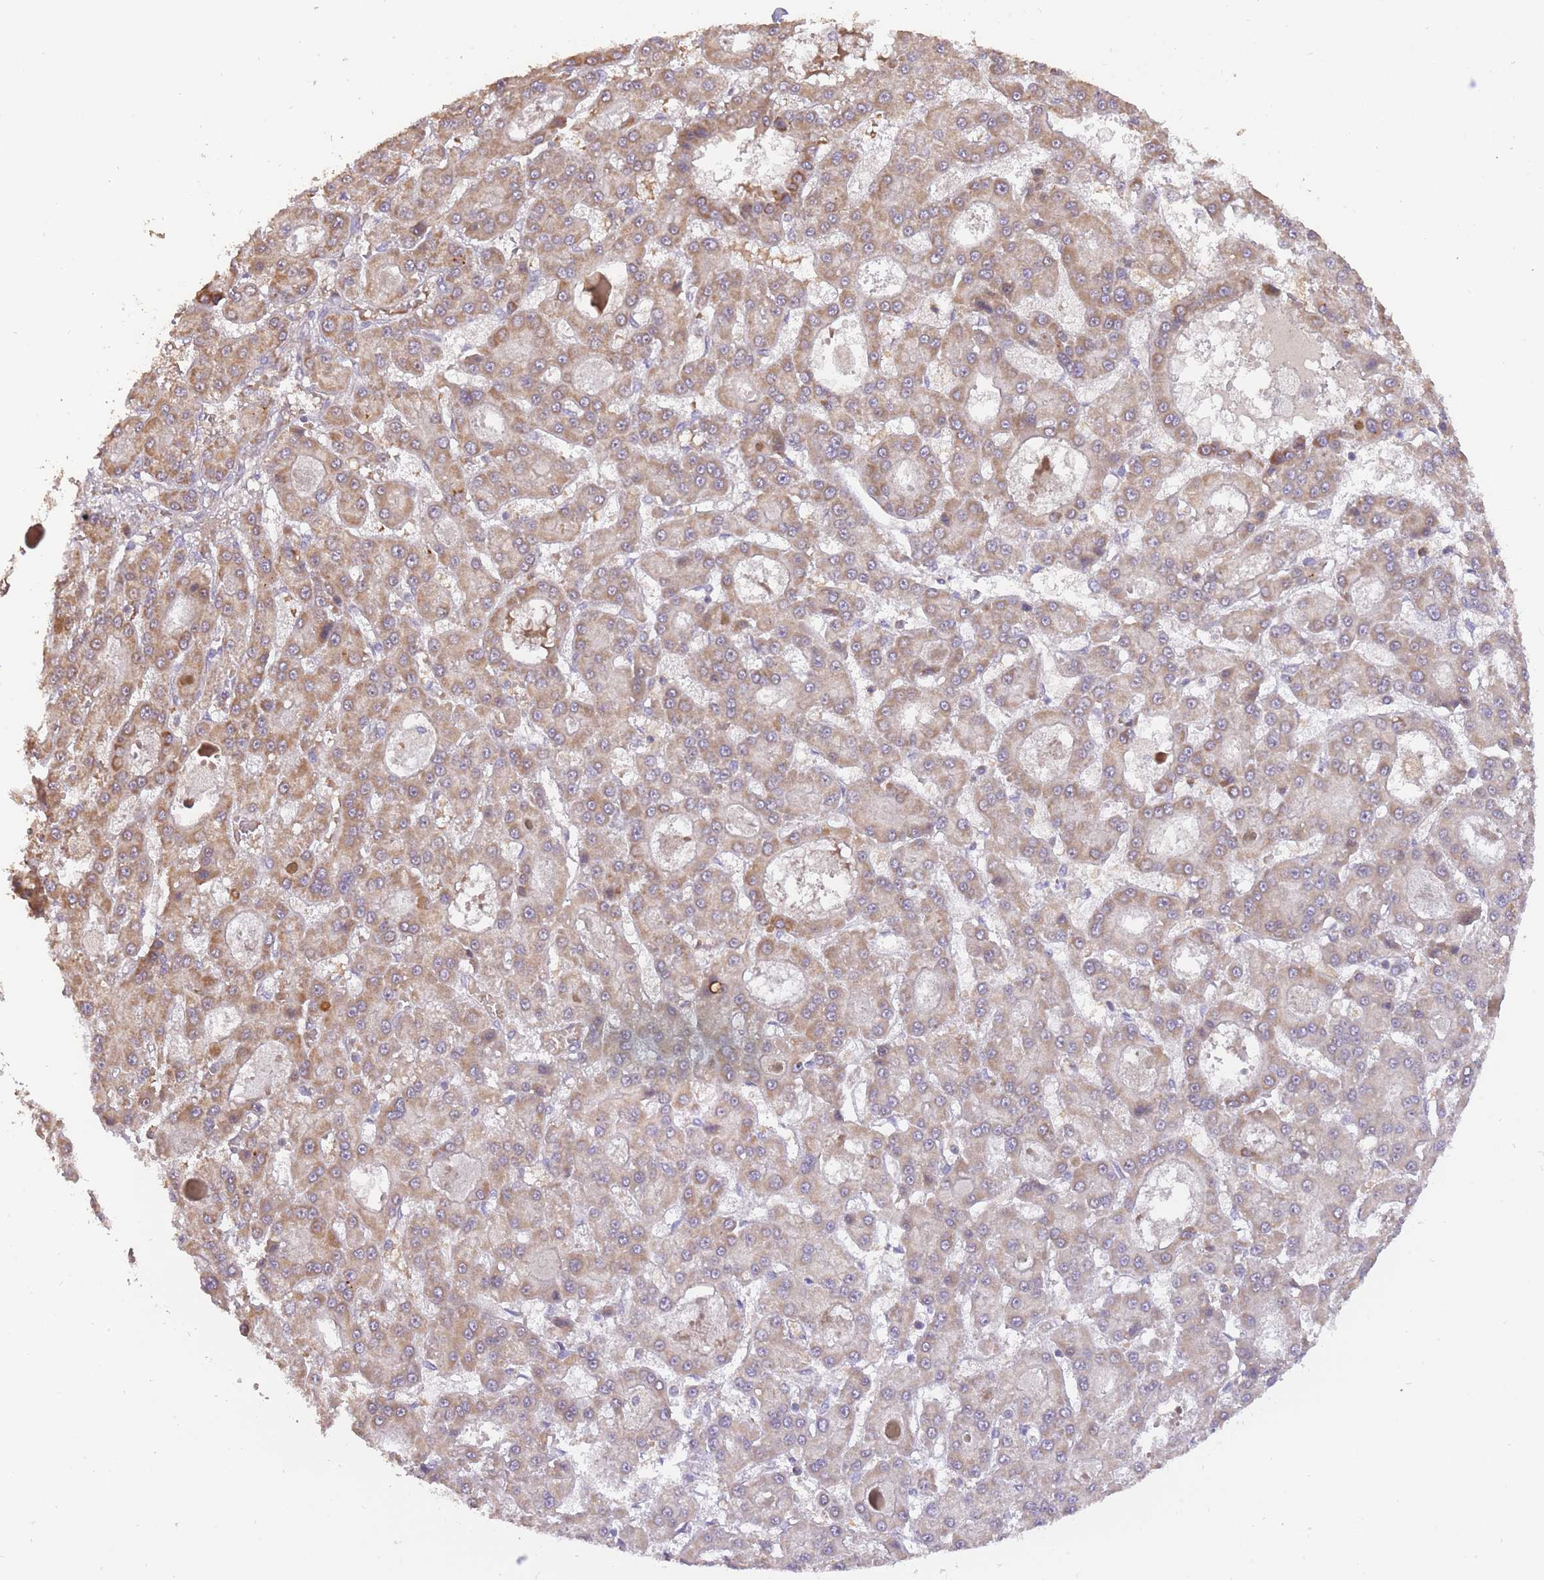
{"staining": {"intensity": "moderate", "quantity": ">75%", "location": "cytoplasmic/membranous"}, "tissue": "liver cancer", "cell_type": "Tumor cells", "image_type": "cancer", "snomed": [{"axis": "morphology", "description": "Carcinoma, Hepatocellular, NOS"}, {"axis": "topography", "description": "Liver"}], "caption": "Liver hepatocellular carcinoma was stained to show a protein in brown. There is medium levels of moderate cytoplasmic/membranous expression in approximately >75% of tumor cells.", "gene": "PREP", "patient": {"sex": "male", "age": 70}}